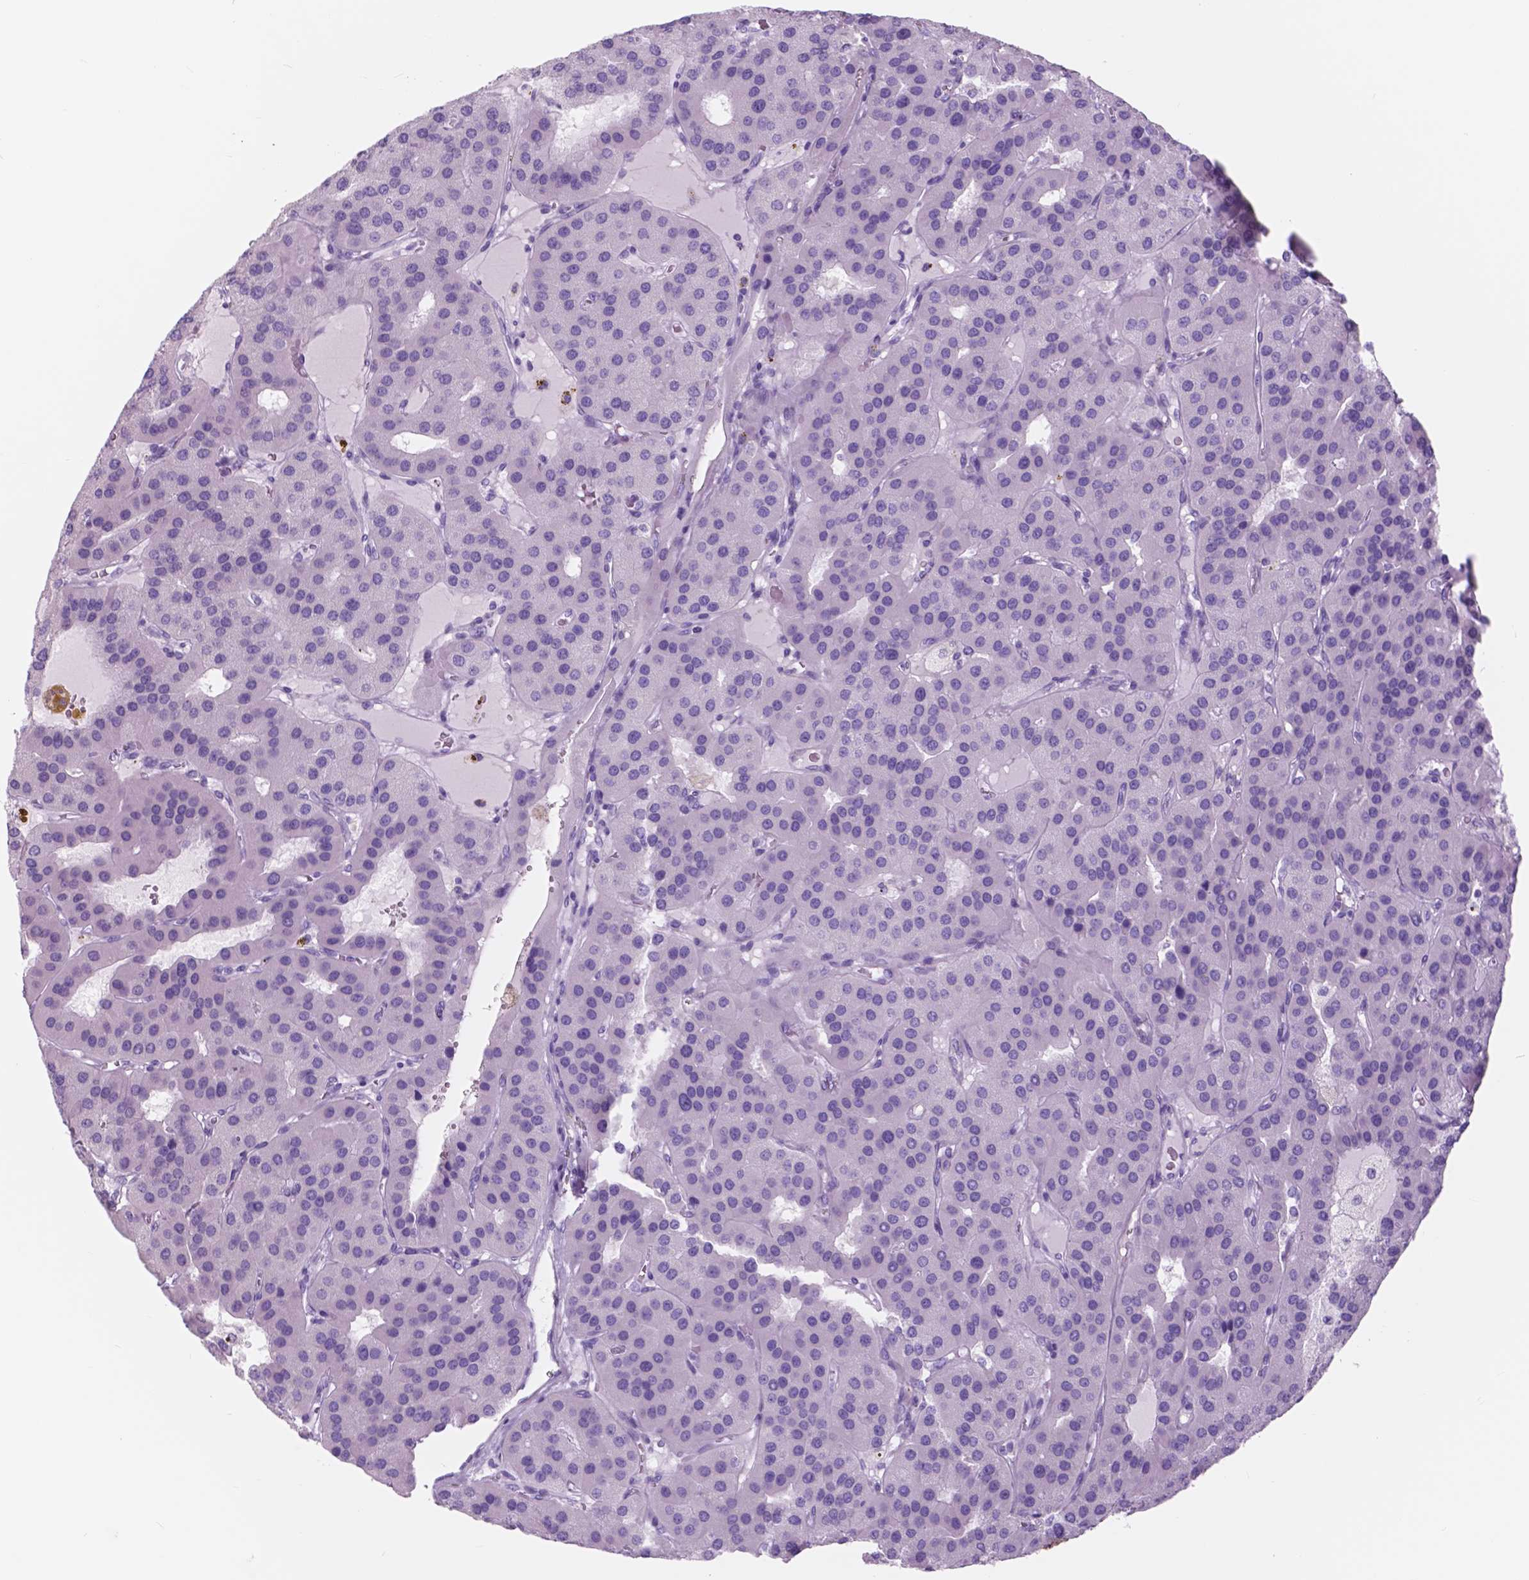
{"staining": {"intensity": "negative", "quantity": "none", "location": "none"}, "tissue": "parathyroid gland", "cell_type": "Glandular cells", "image_type": "normal", "snomed": [{"axis": "morphology", "description": "Normal tissue, NOS"}, {"axis": "morphology", "description": "Adenoma, NOS"}, {"axis": "topography", "description": "Parathyroid gland"}], "caption": "Parathyroid gland stained for a protein using immunohistochemistry (IHC) displays no positivity glandular cells.", "gene": "FXYD2", "patient": {"sex": "female", "age": 86}}